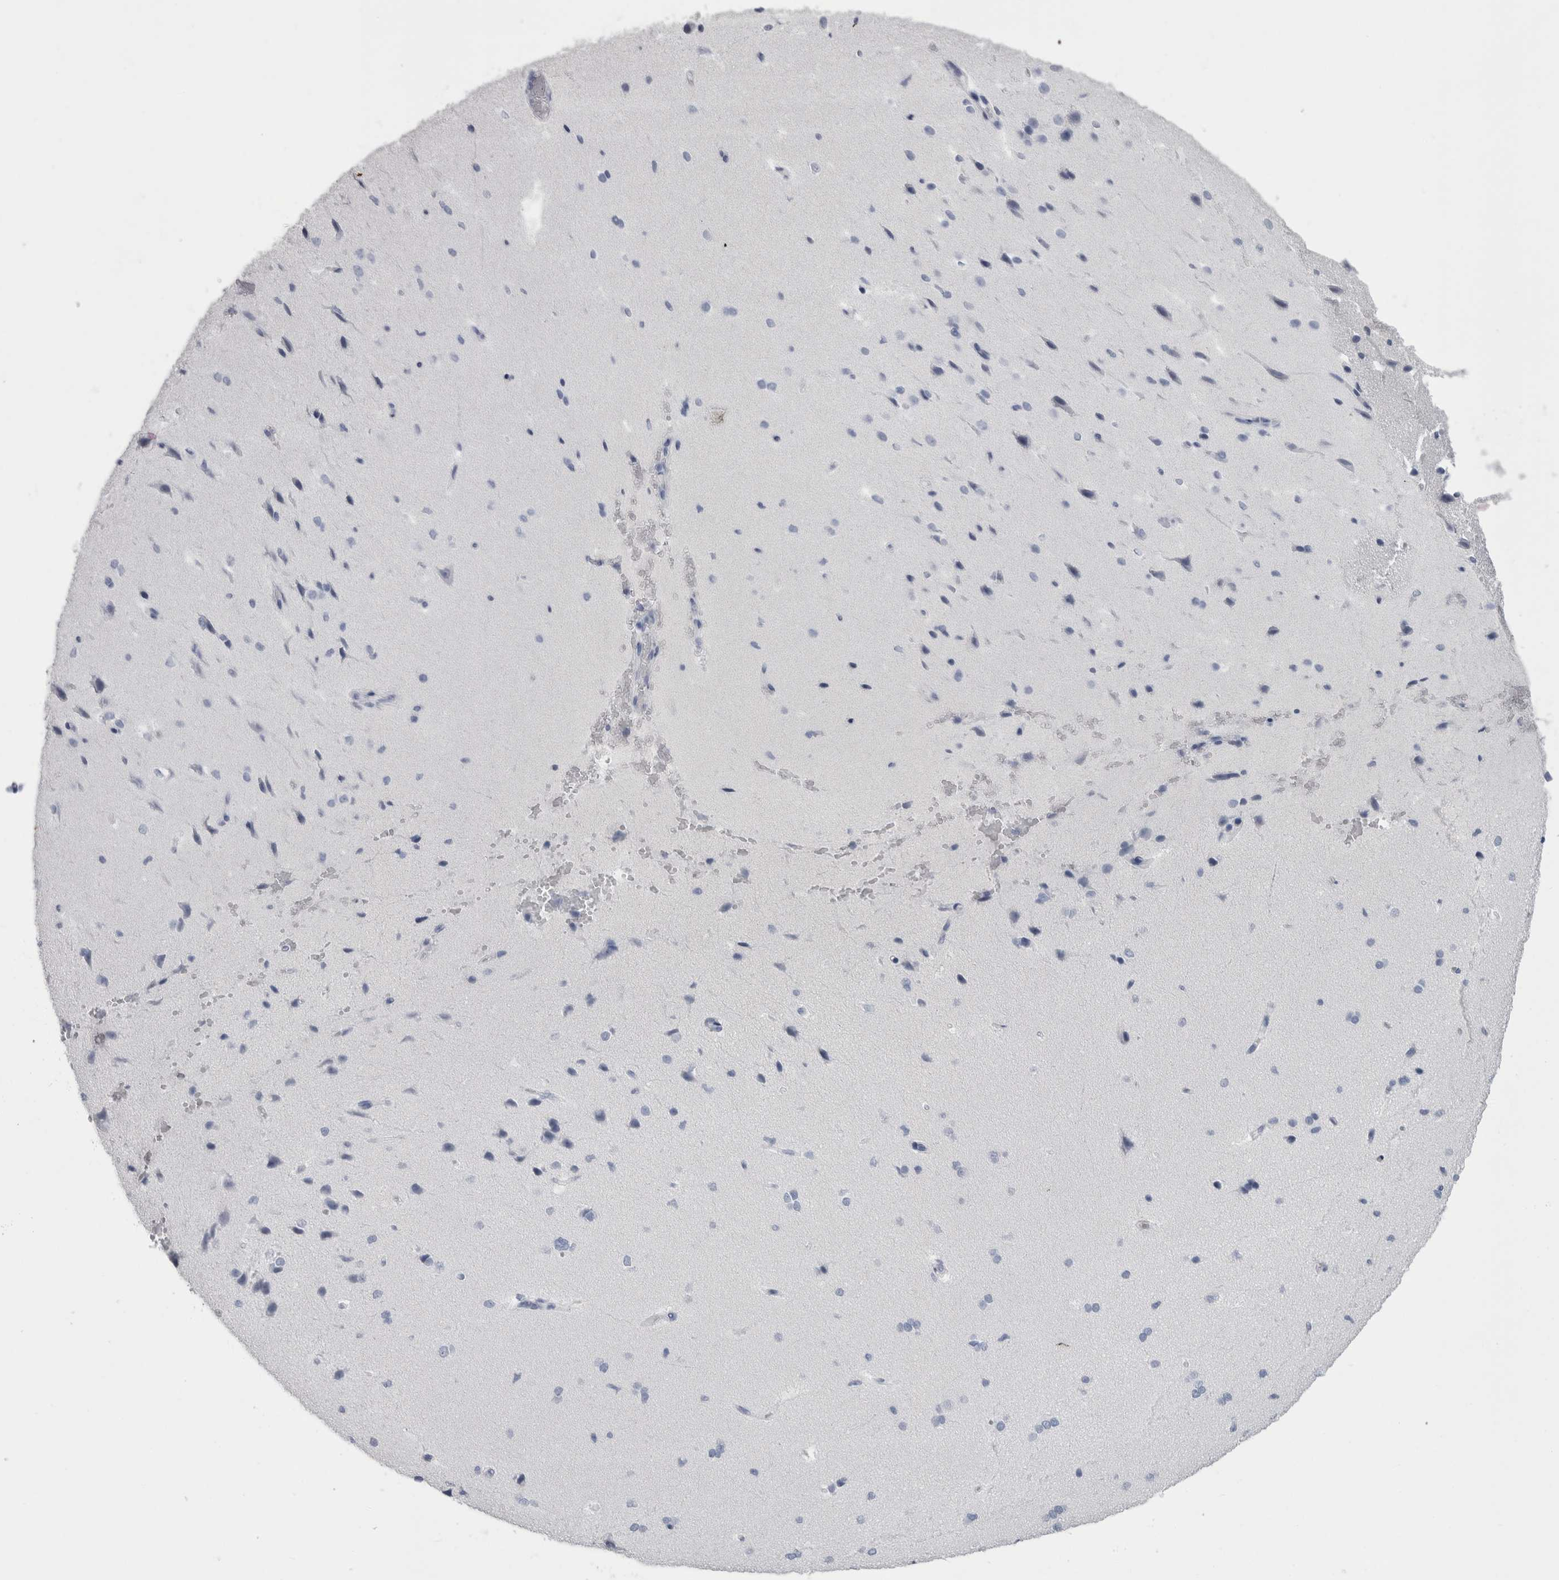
{"staining": {"intensity": "negative", "quantity": "none", "location": "none"}, "tissue": "cerebral cortex", "cell_type": "Endothelial cells", "image_type": "normal", "snomed": [{"axis": "morphology", "description": "Normal tissue, NOS"}, {"axis": "morphology", "description": "Developmental malformation"}, {"axis": "topography", "description": "Cerebral cortex"}], "caption": "Immunohistochemistry (IHC) histopathology image of unremarkable cerebral cortex: human cerebral cortex stained with DAB (3,3'-diaminobenzidine) demonstrates no significant protein expression in endothelial cells.", "gene": "PTH", "patient": {"sex": "female", "age": 30}}